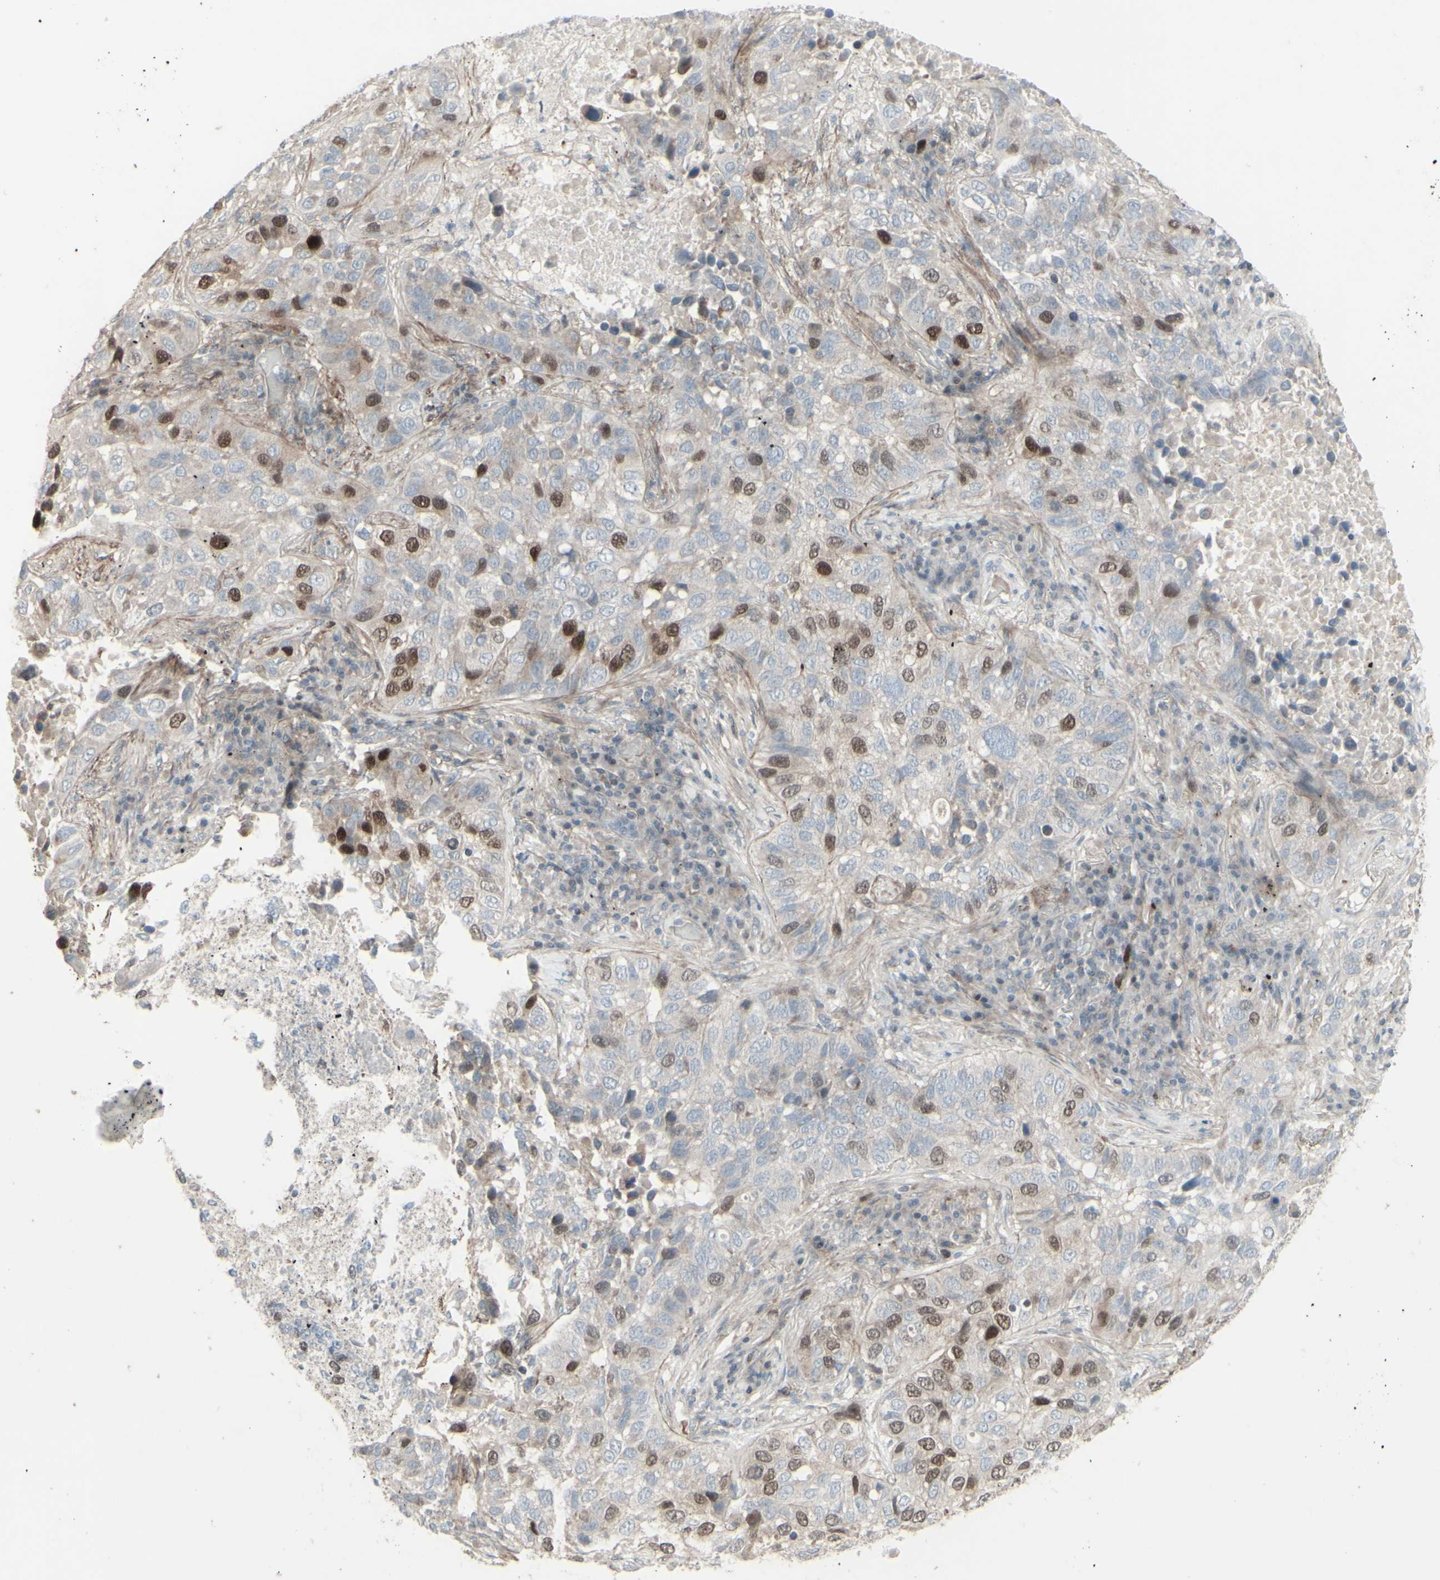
{"staining": {"intensity": "strong", "quantity": "25%-75%", "location": "nuclear"}, "tissue": "lung cancer", "cell_type": "Tumor cells", "image_type": "cancer", "snomed": [{"axis": "morphology", "description": "Squamous cell carcinoma, NOS"}, {"axis": "topography", "description": "Lung"}], "caption": "This is an image of immunohistochemistry staining of lung cancer, which shows strong positivity in the nuclear of tumor cells.", "gene": "GMNN", "patient": {"sex": "male", "age": 57}}